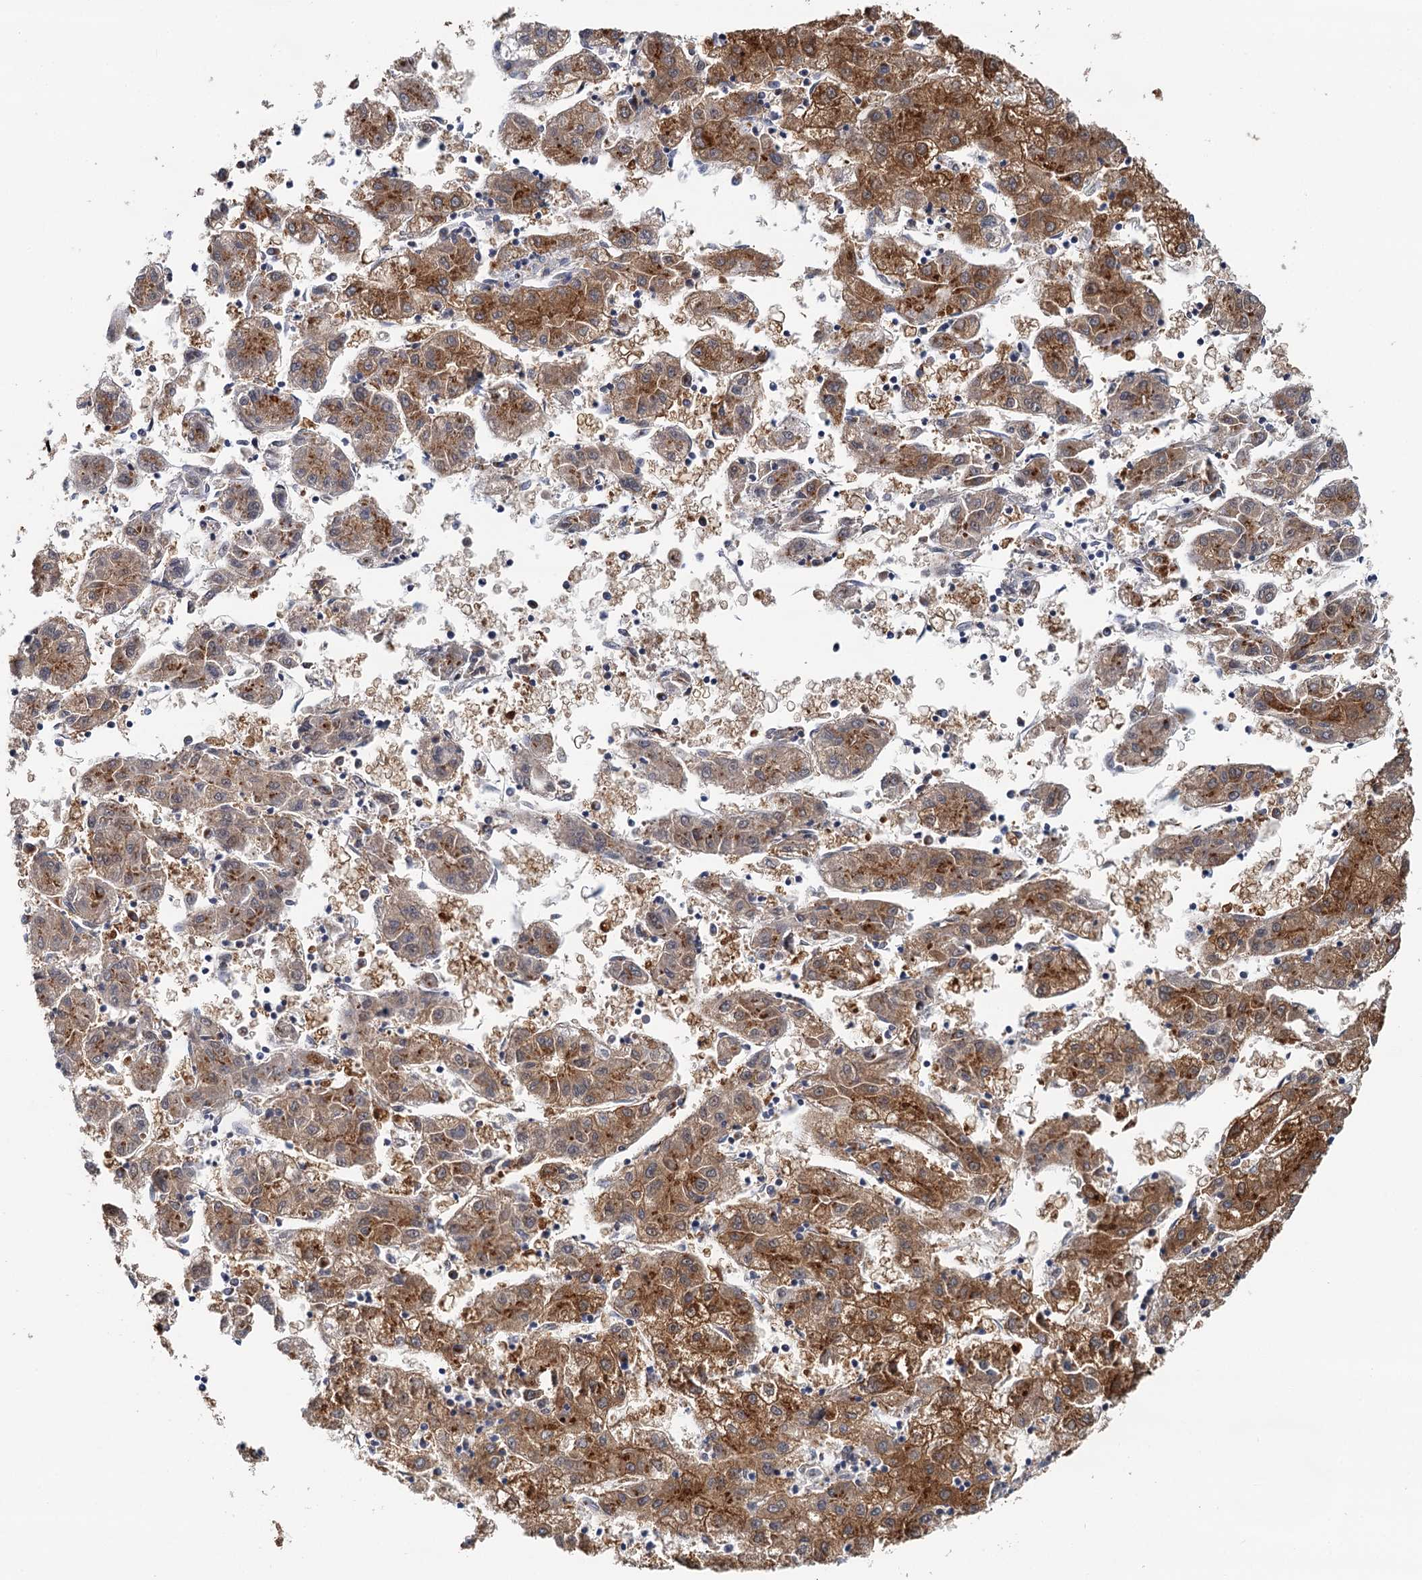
{"staining": {"intensity": "moderate", "quantity": ">75%", "location": "cytoplasmic/membranous"}, "tissue": "liver cancer", "cell_type": "Tumor cells", "image_type": "cancer", "snomed": [{"axis": "morphology", "description": "Carcinoma, Hepatocellular, NOS"}, {"axis": "topography", "description": "Liver"}], "caption": "Immunohistochemistry image of neoplastic tissue: human hepatocellular carcinoma (liver) stained using IHC demonstrates medium levels of moderate protein expression localized specifically in the cytoplasmic/membranous of tumor cells, appearing as a cytoplasmic/membranous brown color.", "gene": "BET1L", "patient": {"sex": "male", "age": 72}}